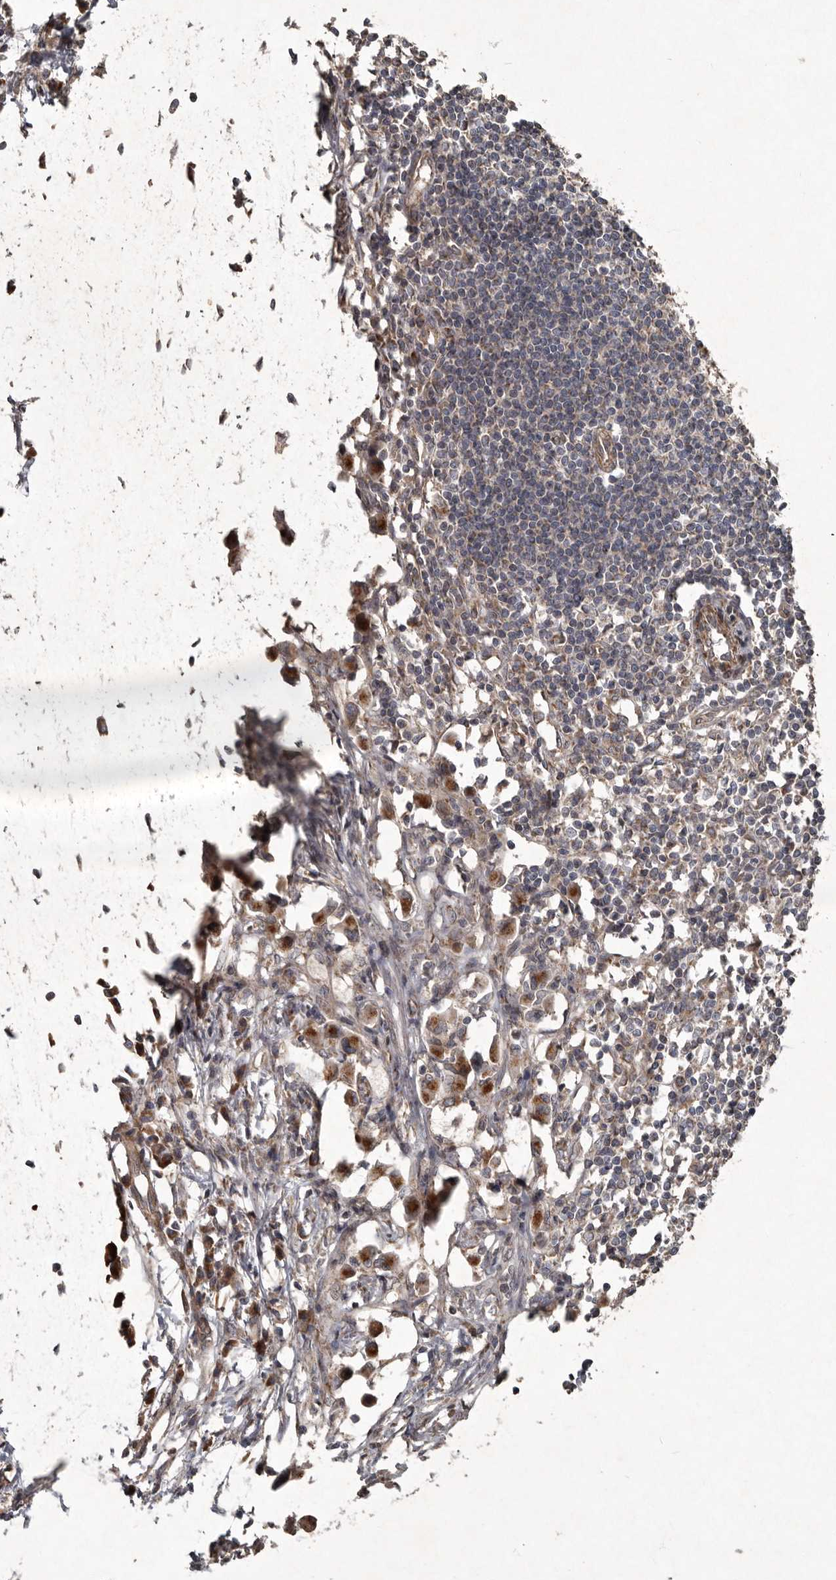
{"staining": {"intensity": "negative", "quantity": "none", "location": "none"}, "tissue": "lymph node", "cell_type": "Germinal center cells", "image_type": "normal", "snomed": [{"axis": "morphology", "description": "Normal tissue, NOS"}, {"axis": "morphology", "description": "Malignant melanoma, Metastatic site"}, {"axis": "topography", "description": "Lymph node"}], "caption": "The histopathology image exhibits no staining of germinal center cells in normal lymph node.", "gene": "MRPS15", "patient": {"sex": "male", "age": 41}}